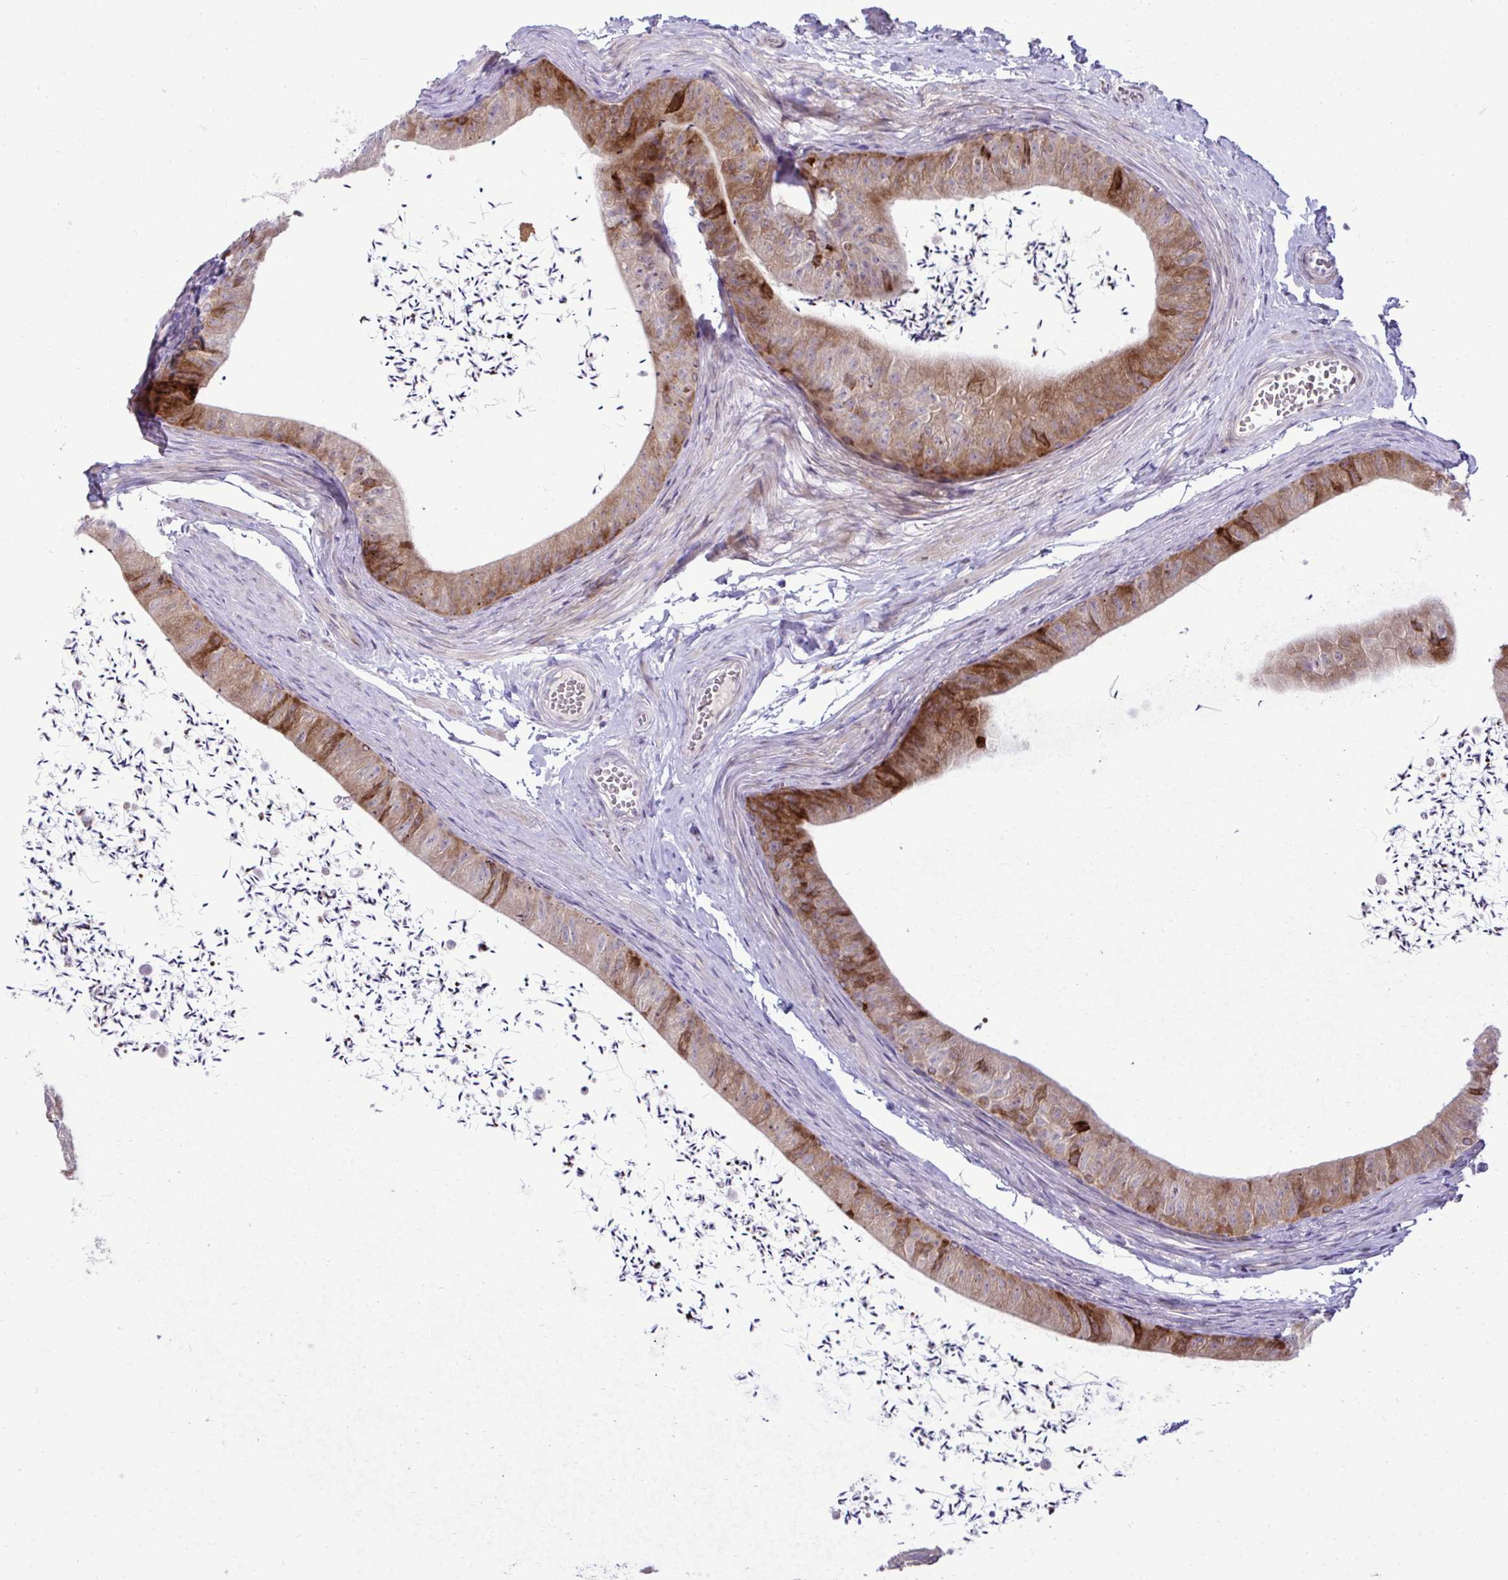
{"staining": {"intensity": "strong", "quantity": ">75%", "location": "cytoplasmic/membranous"}, "tissue": "epididymis", "cell_type": "Glandular cells", "image_type": "normal", "snomed": [{"axis": "morphology", "description": "Normal tissue, NOS"}, {"axis": "topography", "description": "Epididymis, spermatic cord, NOS"}, {"axis": "topography", "description": "Epididymis"}, {"axis": "topography", "description": "Peripheral nerve tissue"}], "caption": "Brown immunohistochemical staining in unremarkable human epididymis demonstrates strong cytoplasmic/membranous staining in approximately >75% of glandular cells.", "gene": "LIMS1", "patient": {"sex": "male", "age": 29}}